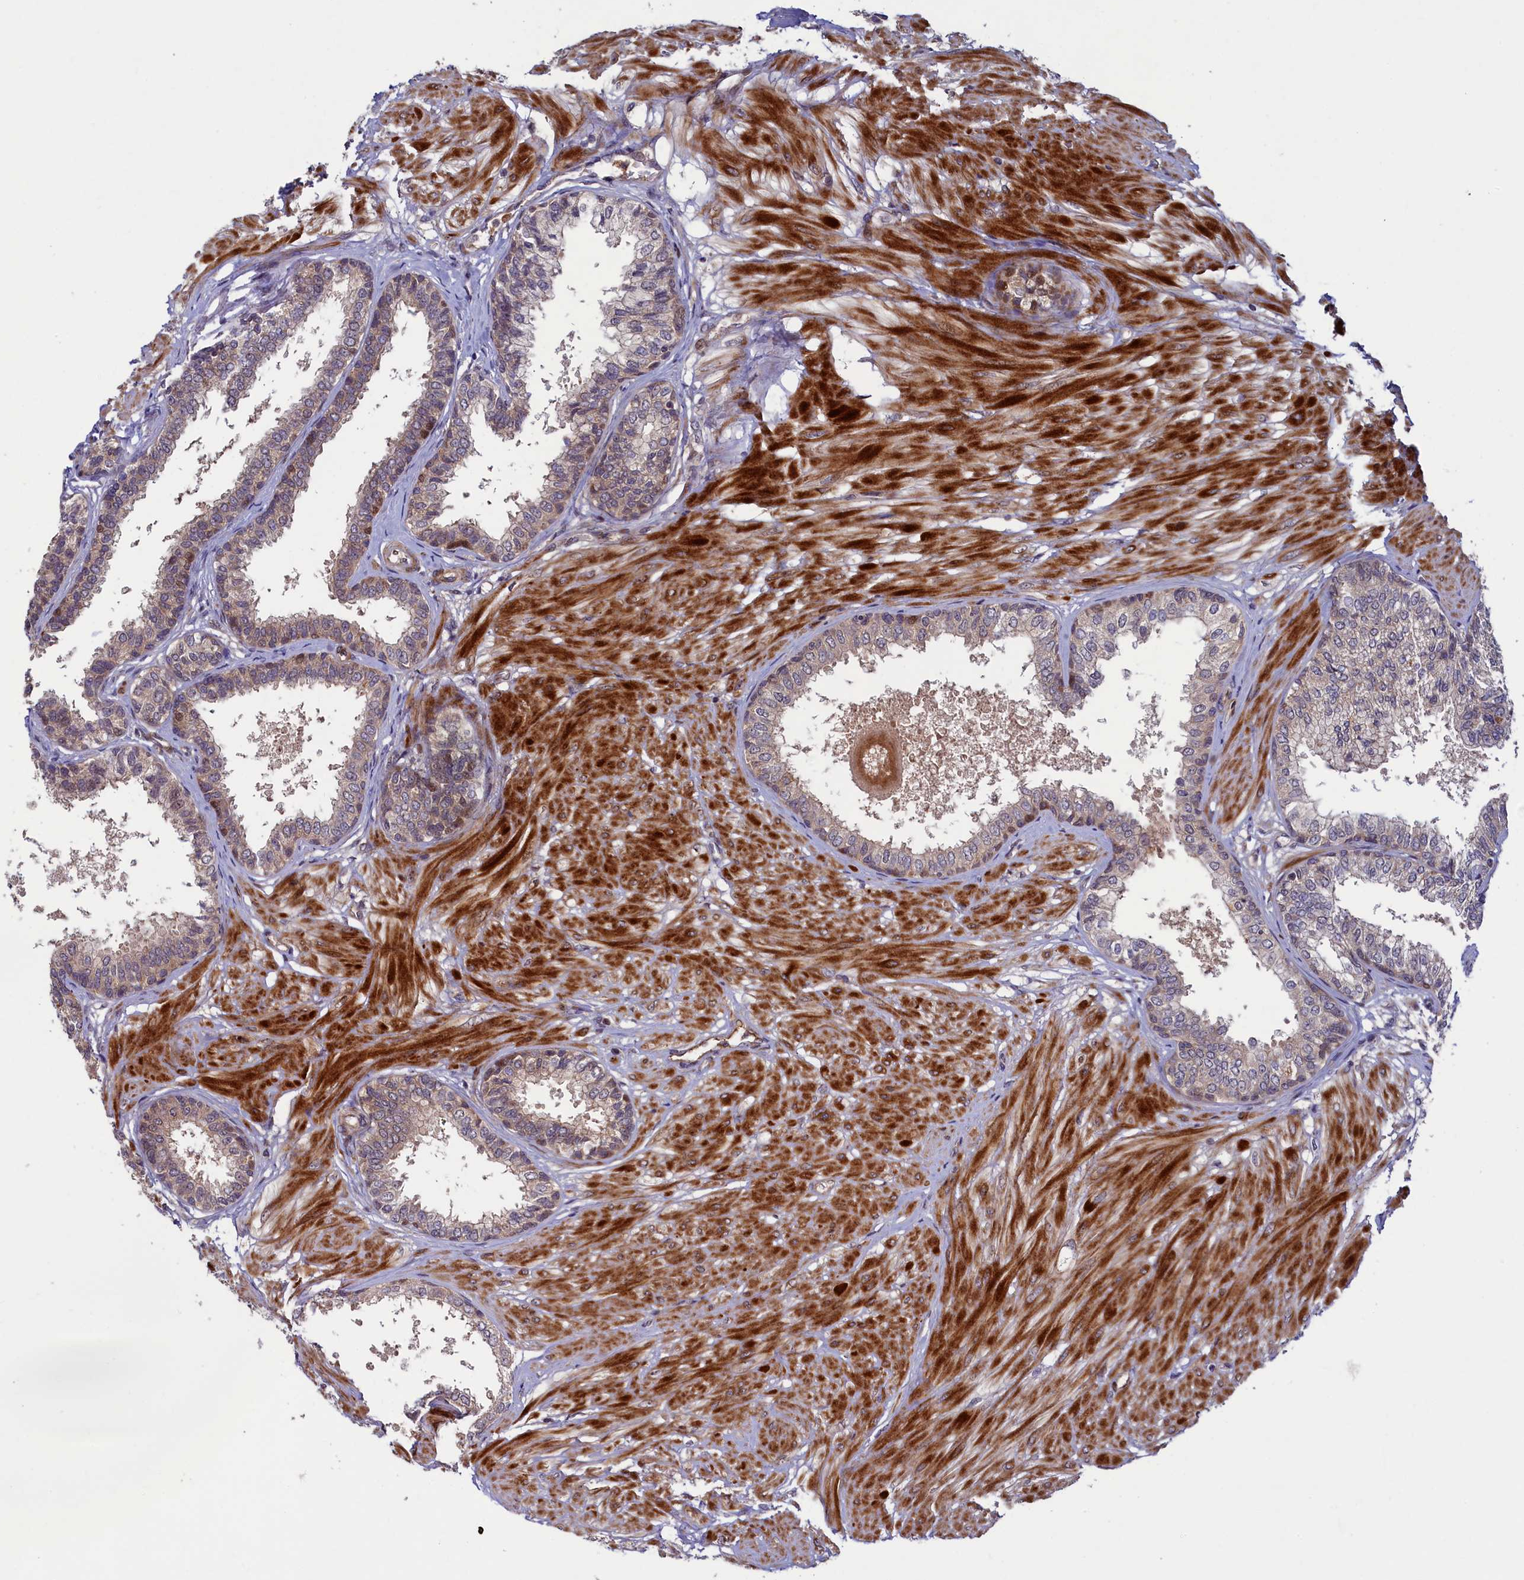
{"staining": {"intensity": "moderate", "quantity": "25%-75%", "location": "cytoplasmic/membranous"}, "tissue": "prostate", "cell_type": "Glandular cells", "image_type": "normal", "snomed": [{"axis": "morphology", "description": "Normal tissue, NOS"}, {"axis": "topography", "description": "Prostate"}], "caption": "IHC photomicrograph of unremarkable prostate: human prostate stained using immunohistochemistry (IHC) shows medium levels of moderate protein expression localized specifically in the cytoplasmic/membranous of glandular cells, appearing as a cytoplasmic/membranous brown color.", "gene": "PIK3C3", "patient": {"sex": "male", "age": 48}}